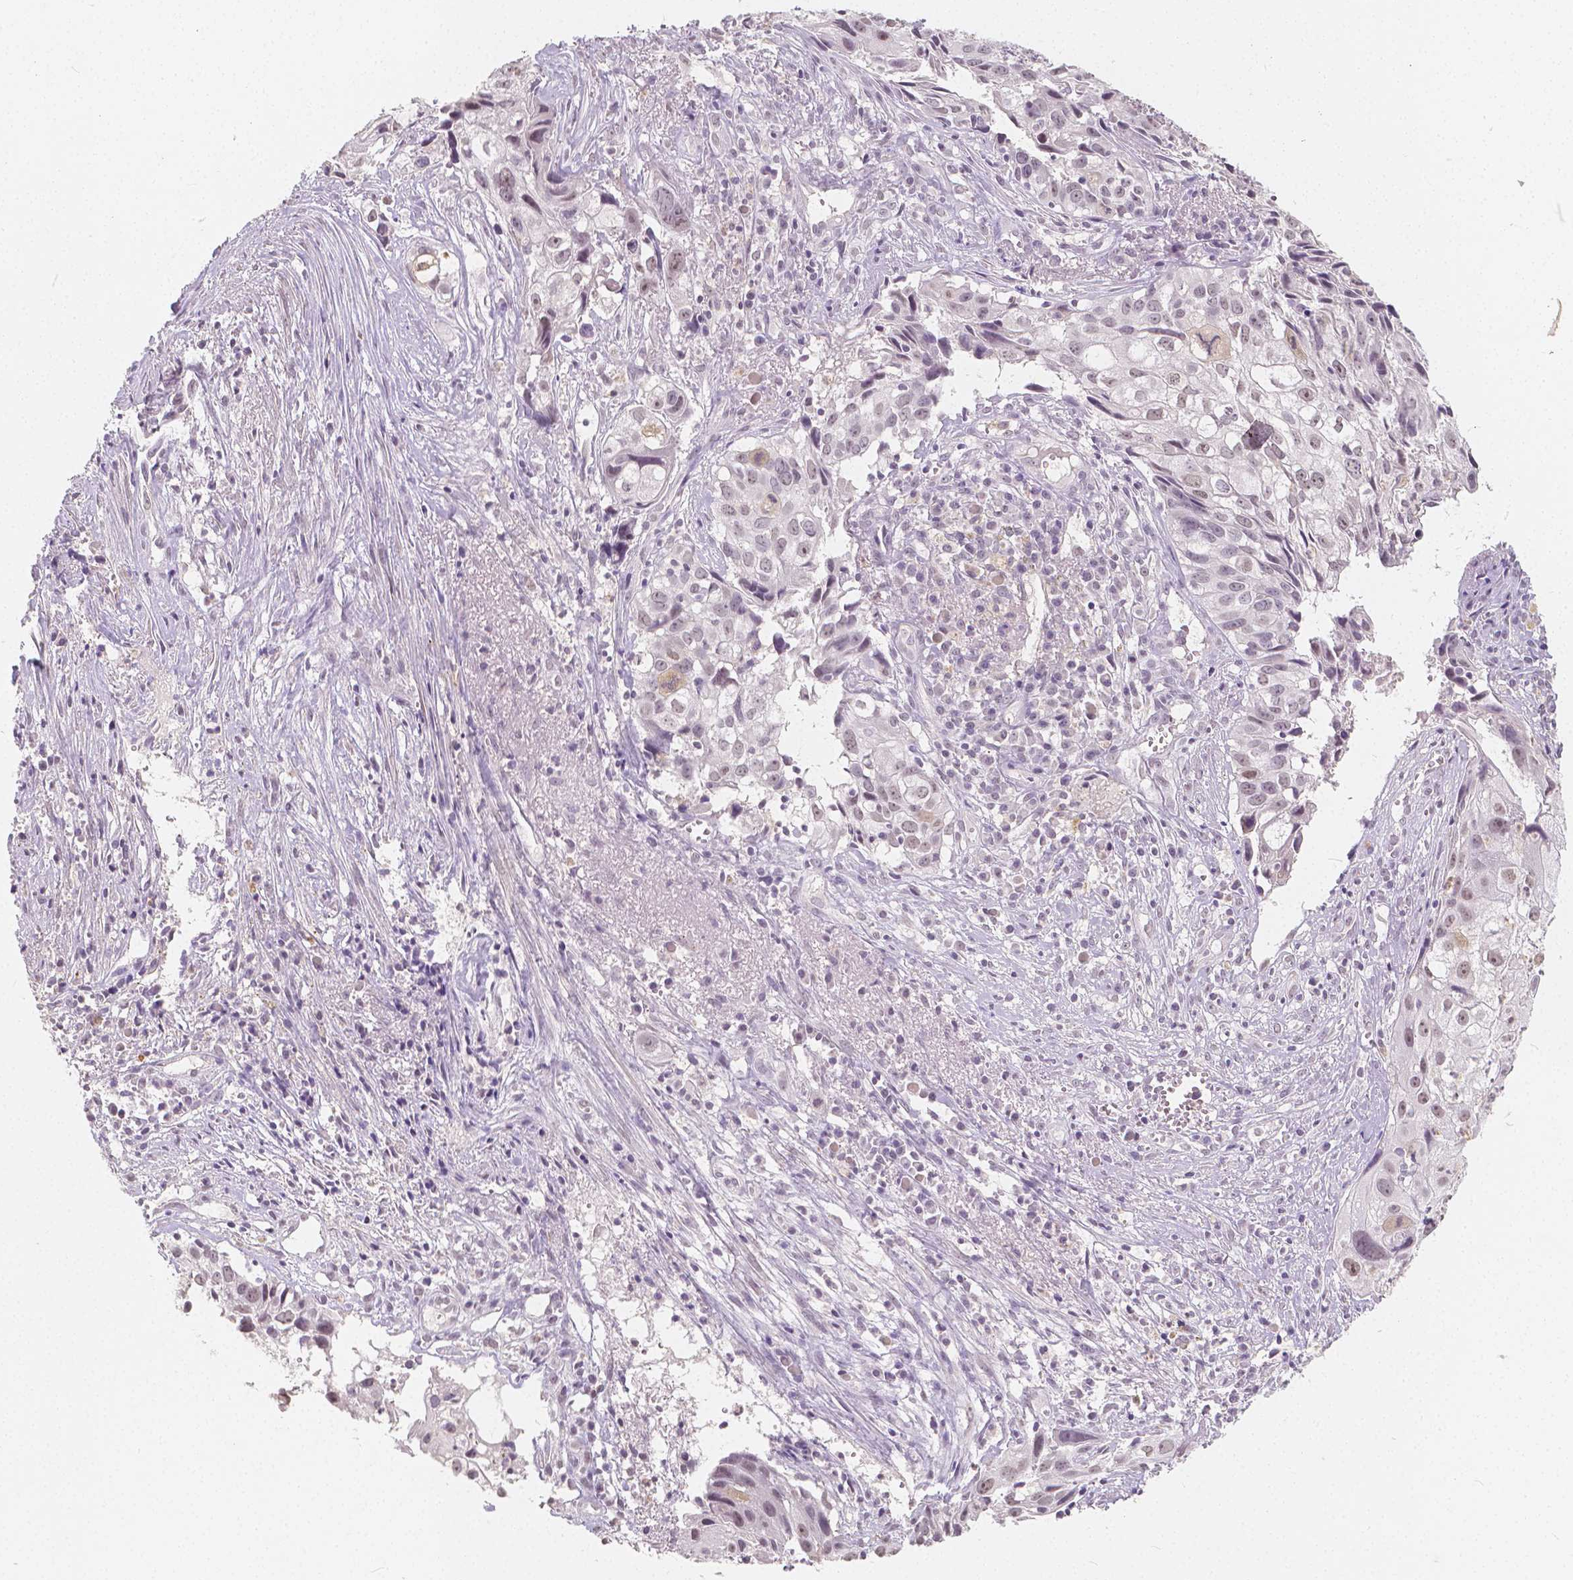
{"staining": {"intensity": "weak", "quantity": "25%-75%", "location": "nuclear"}, "tissue": "cervical cancer", "cell_type": "Tumor cells", "image_type": "cancer", "snomed": [{"axis": "morphology", "description": "Squamous cell carcinoma, NOS"}, {"axis": "topography", "description": "Cervix"}], "caption": "A brown stain highlights weak nuclear expression of a protein in human cervical cancer tumor cells.", "gene": "NOLC1", "patient": {"sex": "female", "age": 53}}